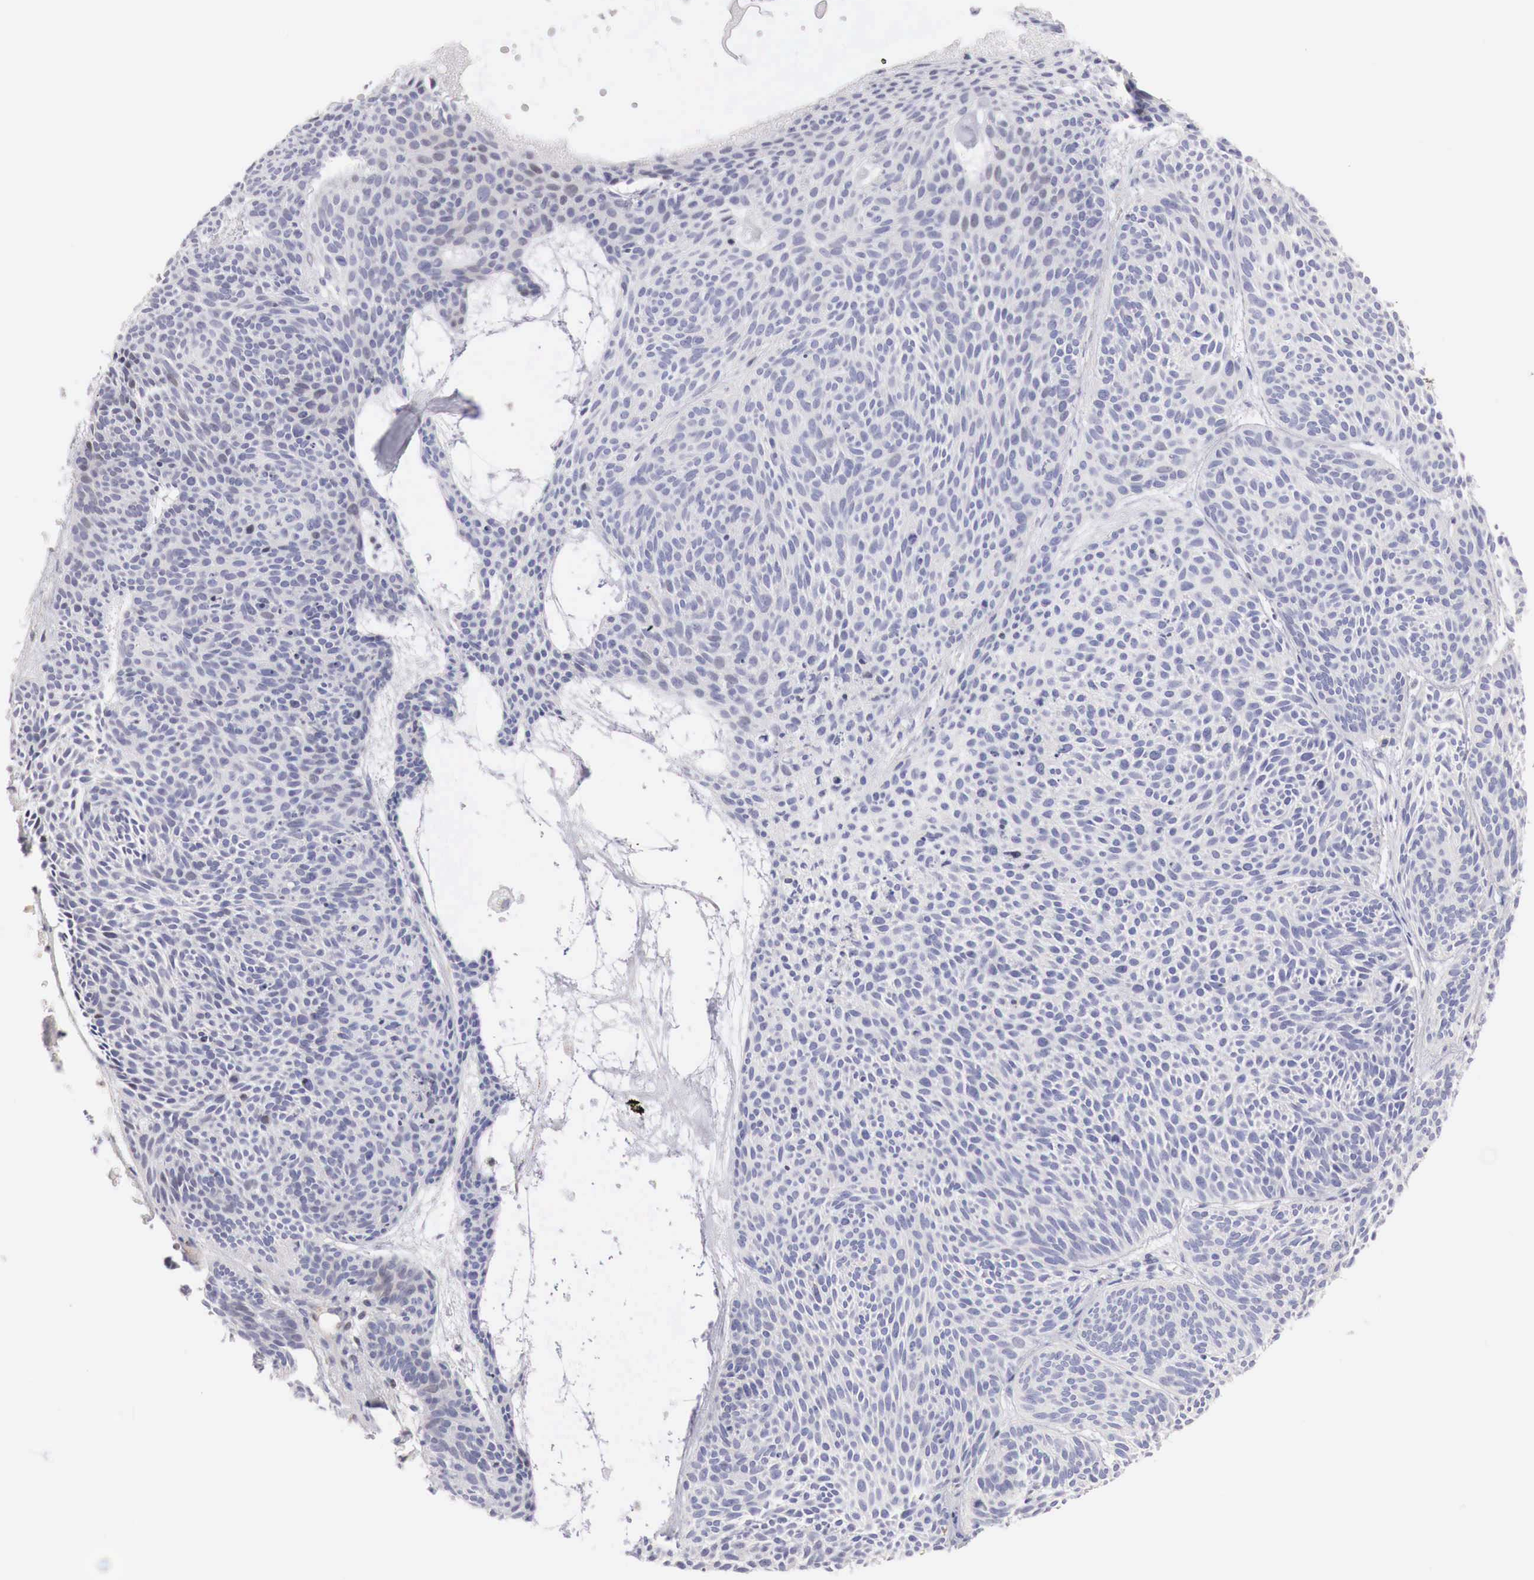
{"staining": {"intensity": "weak", "quantity": "<25%", "location": "cytoplasmic/membranous"}, "tissue": "skin cancer", "cell_type": "Tumor cells", "image_type": "cancer", "snomed": [{"axis": "morphology", "description": "Basal cell carcinoma"}, {"axis": "topography", "description": "Skin"}], "caption": "DAB immunohistochemical staining of human skin cancer (basal cell carcinoma) demonstrates no significant positivity in tumor cells. (Stains: DAB immunohistochemistry with hematoxylin counter stain, Microscopy: brightfield microscopy at high magnification).", "gene": "CLCN5", "patient": {"sex": "male", "age": 84}}